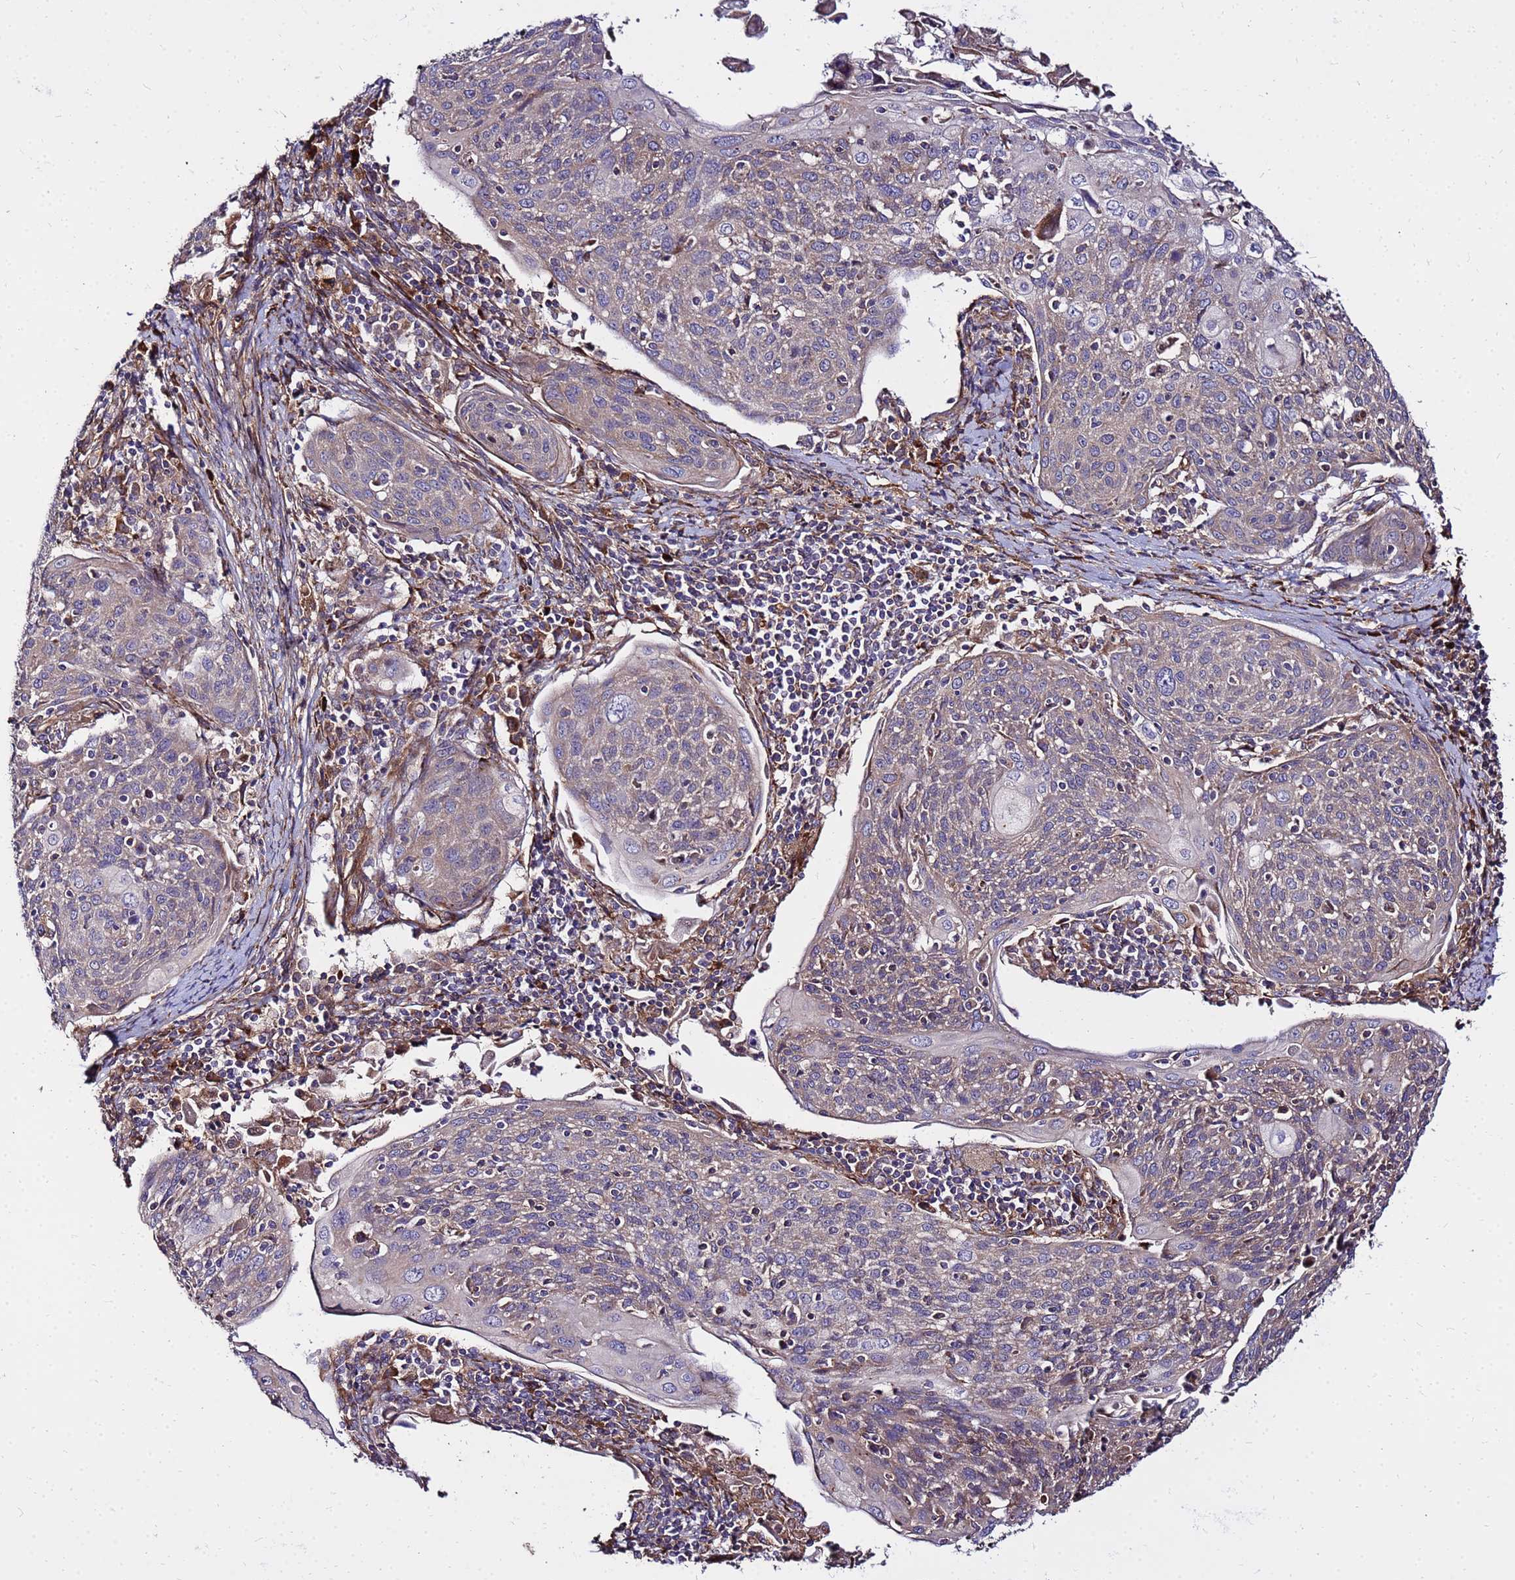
{"staining": {"intensity": "weak", "quantity": "25%-75%", "location": "cytoplasmic/membranous"}, "tissue": "cervical cancer", "cell_type": "Tumor cells", "image_type": "cancer", "snomed": [{"axis": "morphology", "description": "Squamous cell carcinoma, NOS"}, {"axis": "topography", "description": "Cervix"}], "caption": "Tumor cells exhibit weak cytoplasmic/membranous expression in approximately 25%-75% of cells in cervical squamous cell carcinoma. Immunohistochemistry (ihc) stains the protein in brown and the nuclei are stained blue.", "gene": "WWC2", "patient": {"sex": "female", "age": 67}}